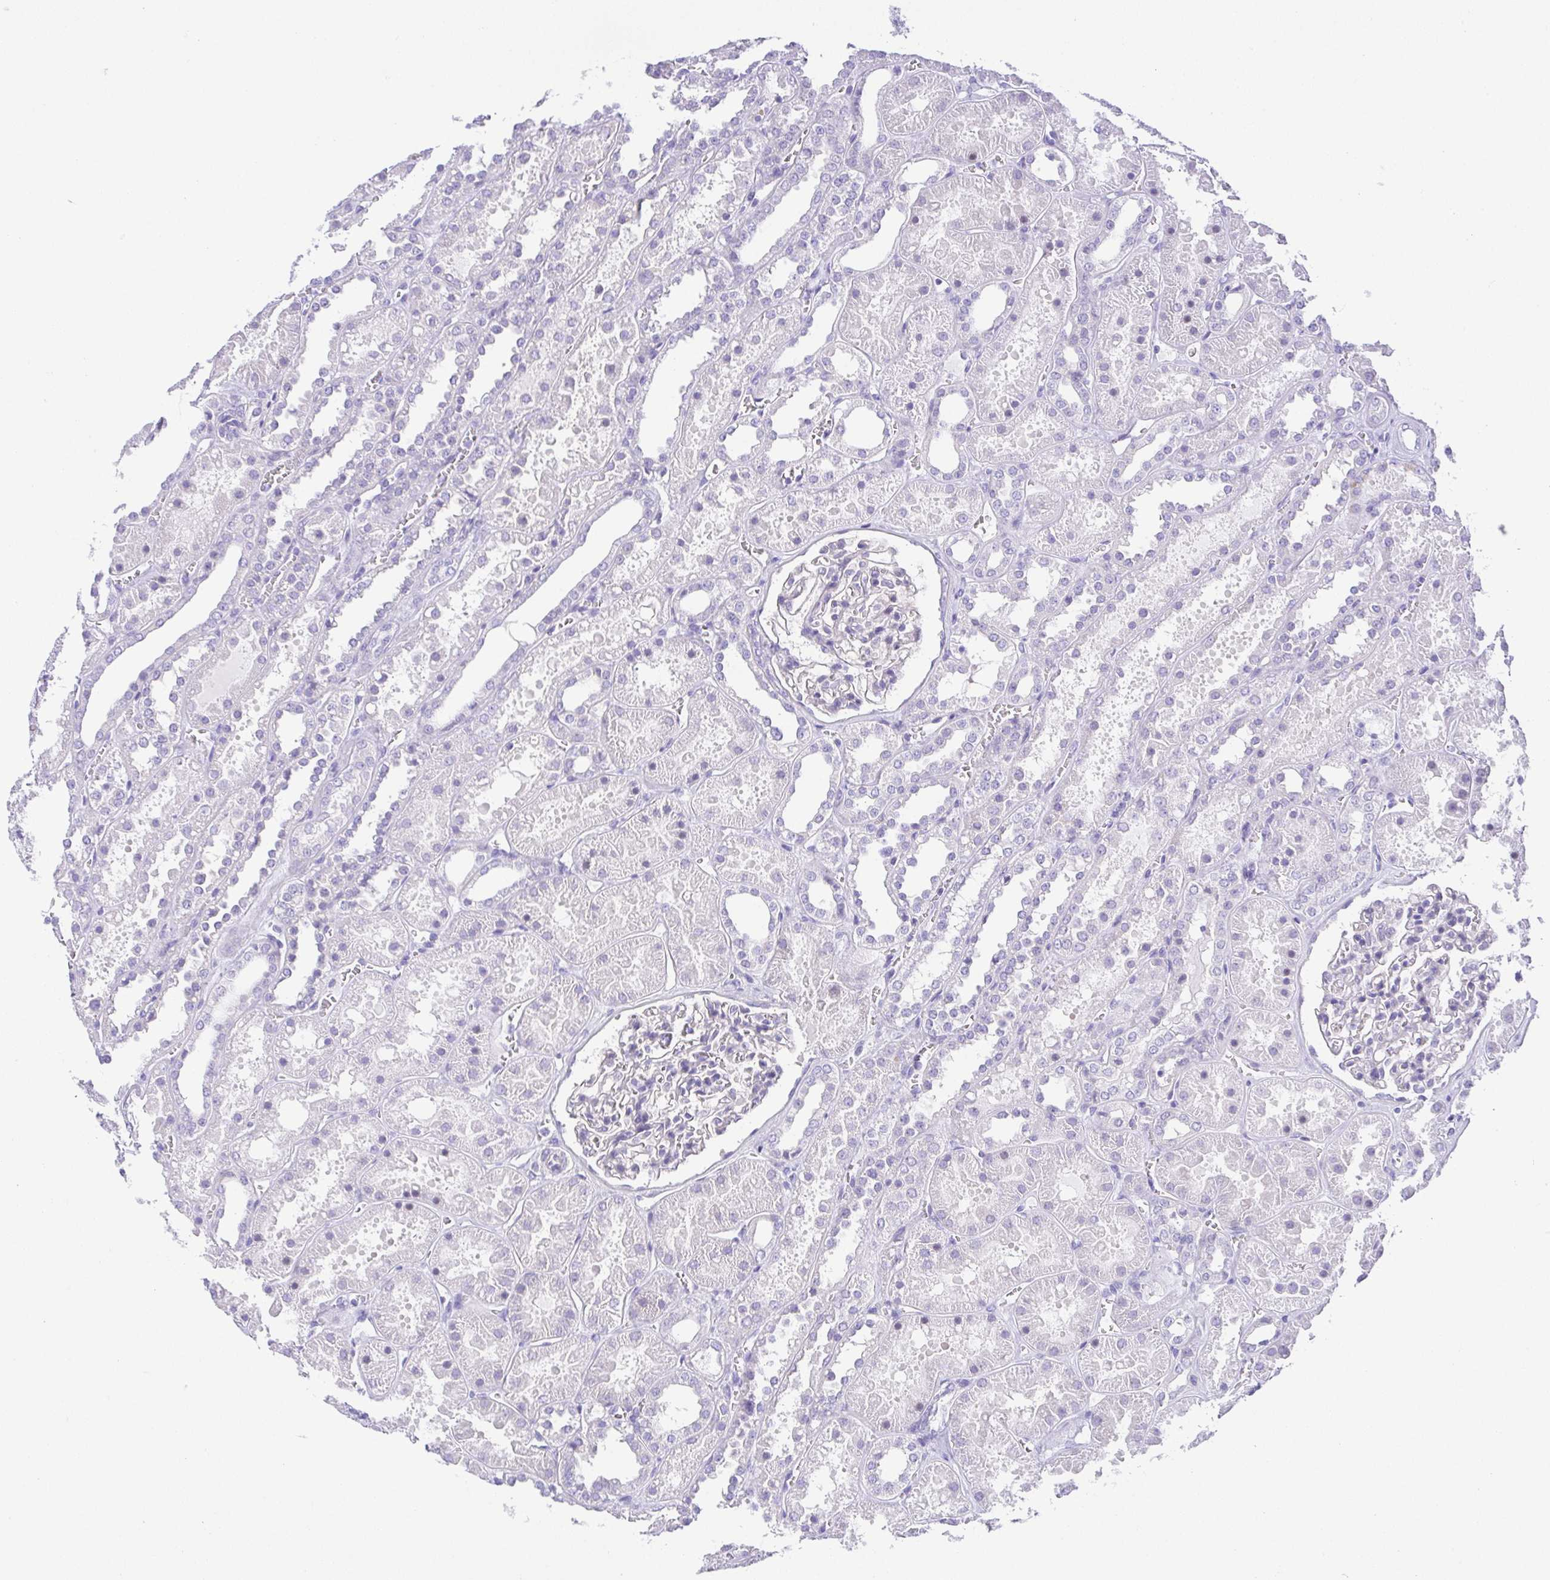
{"staining": {"intensity": "negative", "quantity": "none", "location": "none"}, "tissue": "kidney", "cell_type": "Cells in glomeruli", "image_type": "normal", "snomed": [{"axis": "morphology", "description": "Normal tissue, NOS"}, {"axis": "topography", "description": "Kidney"}], "caption": "The immunohistochemistry micrograph has no significant staining in cells in glomeruli of kidney.", "gene": "LUZP4", "patient": {"sex": "female", "age": 41}}